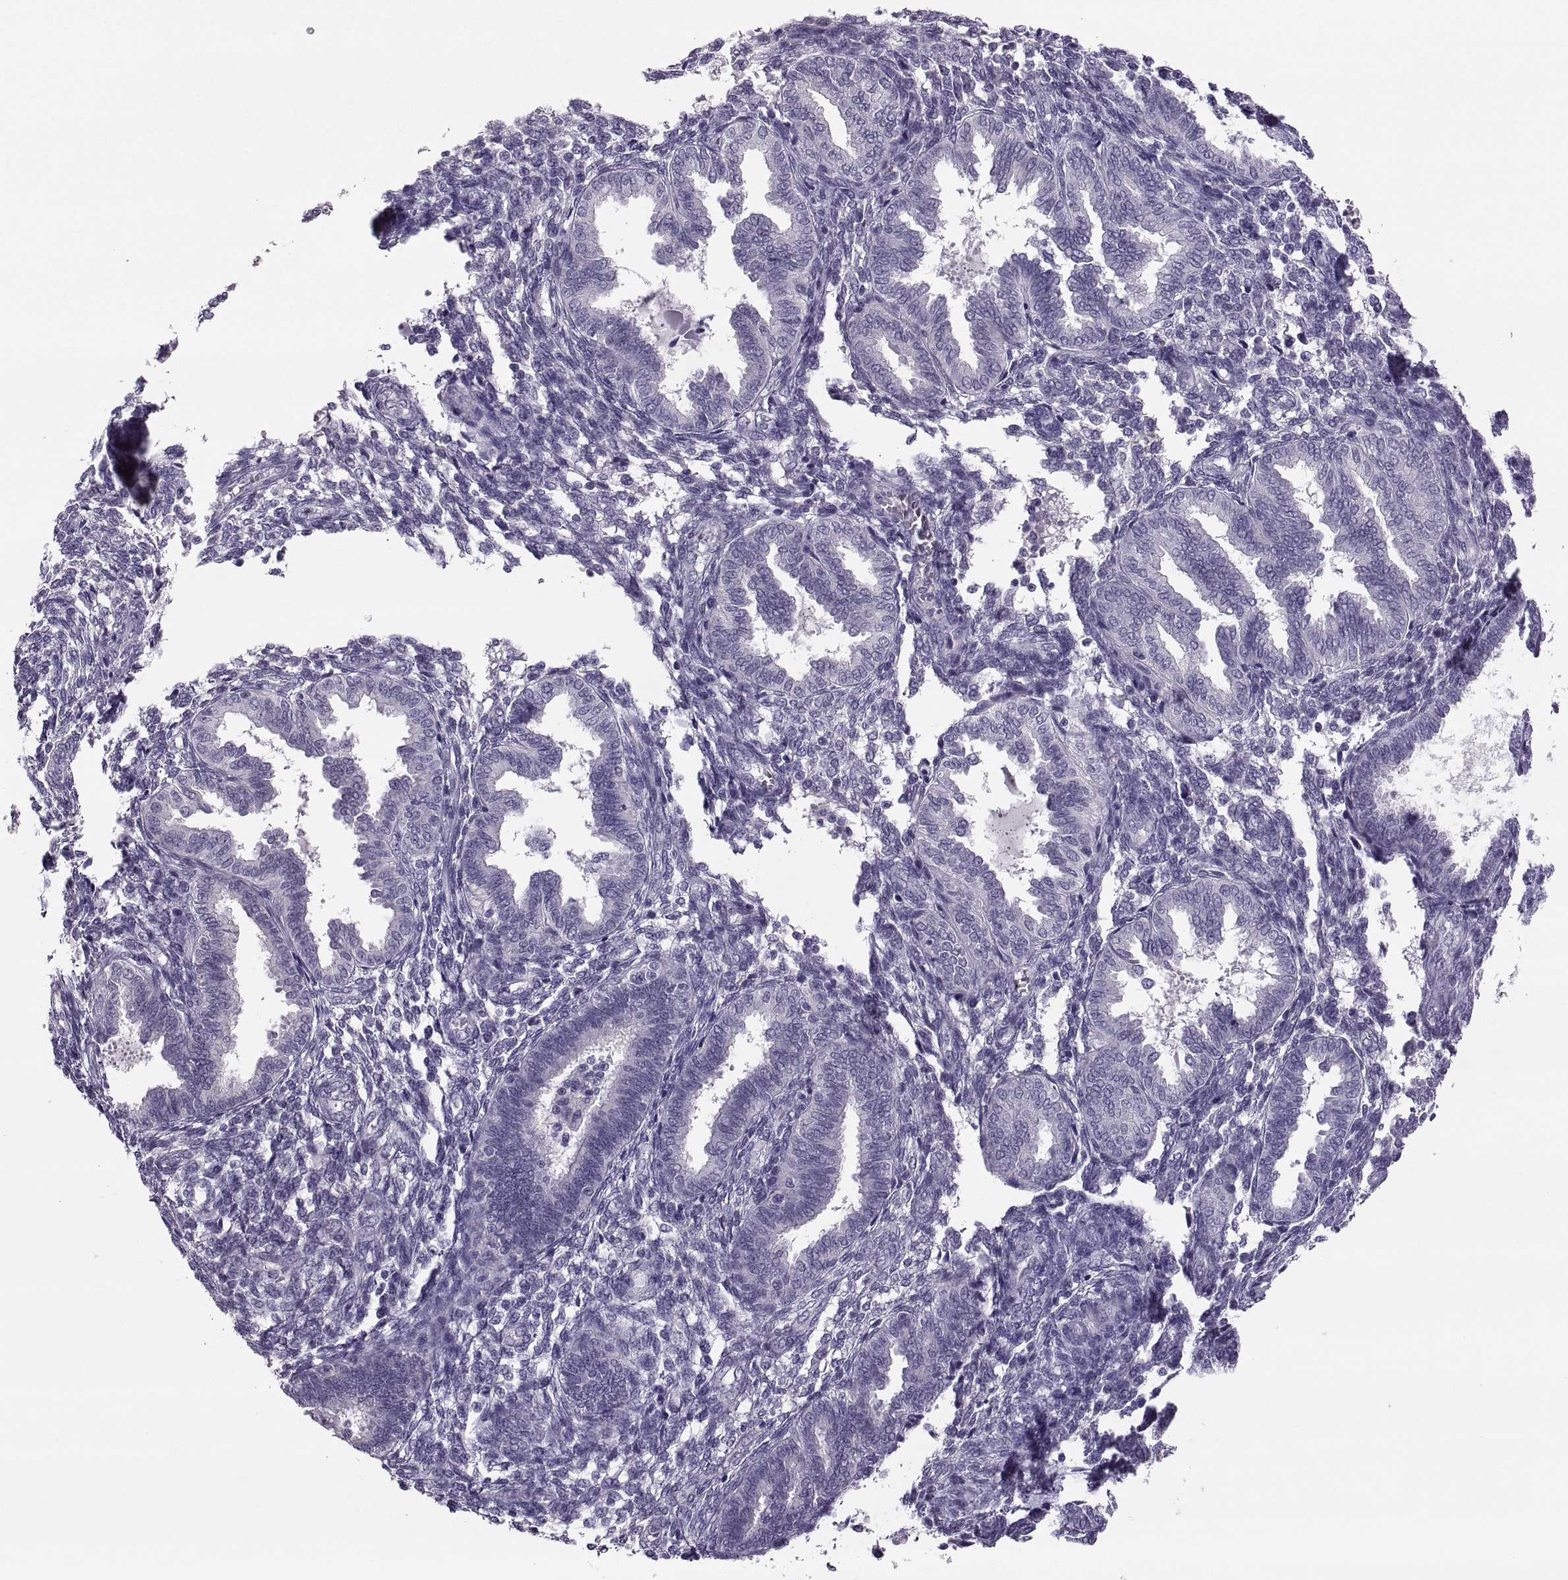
{"staining": {"intensity": "negative", "quantity": "none", "location": "none"}, "tissue": "endometrium", "cell_type": "Cells in endometrial stroma", "image_type": "normal", "snomed": [{"axis": "morphology", "description": "Normal tissue, NOS"}, {"axis": "topography", "description": "Endometrium"}], "caption": "This is an immunohistochemistry (IHC) image of unremarkable endometrium. There is no staining in cells in endometrial stroma.", "gene": "IGSF1", "patient": {"sex": "female", "age": 42}}